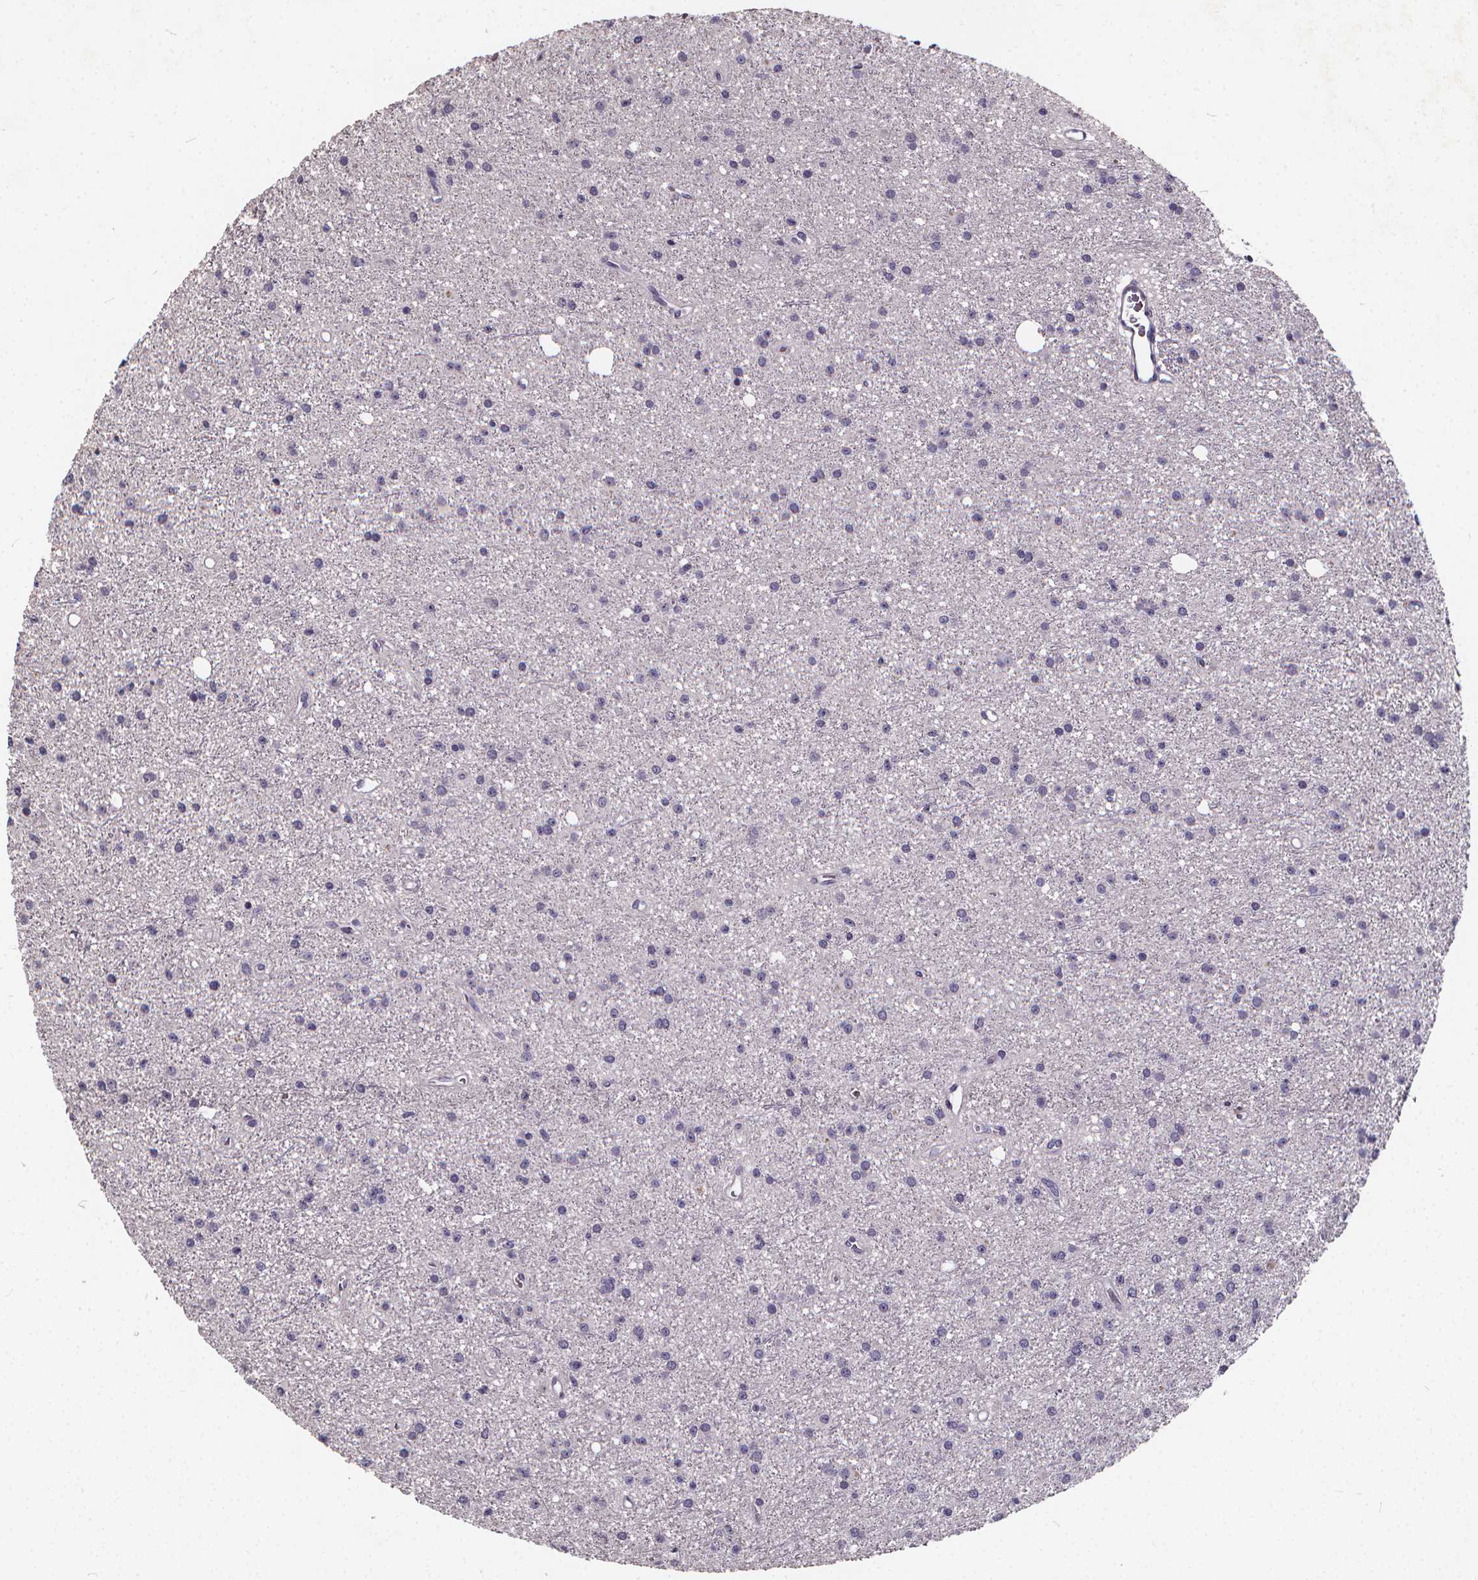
{"staining": {"intensity": "negative", "quantity": "none", "location": "none"}, "tissue": "glioma", "cell_type": "Tumor cells", "image_type": "cancer", "snomed": [{"axis": "morphology", "description": "Glioma, malignant, Low grade"}, {"axis": "topography", "description": "Brain"}], "caption": "Protein analysis of malignant glioma (low-grade) demonstrates no significant expression in tumor cells. Brightfield microscopy of immunohistochemistry stained with DAB (3,3'-diaminobenzidine) (brown) and hematoxylin (blue), captured at high magnification.", "gene": "TSPAN14", "patient": {"sex": "male", "age": 27}}